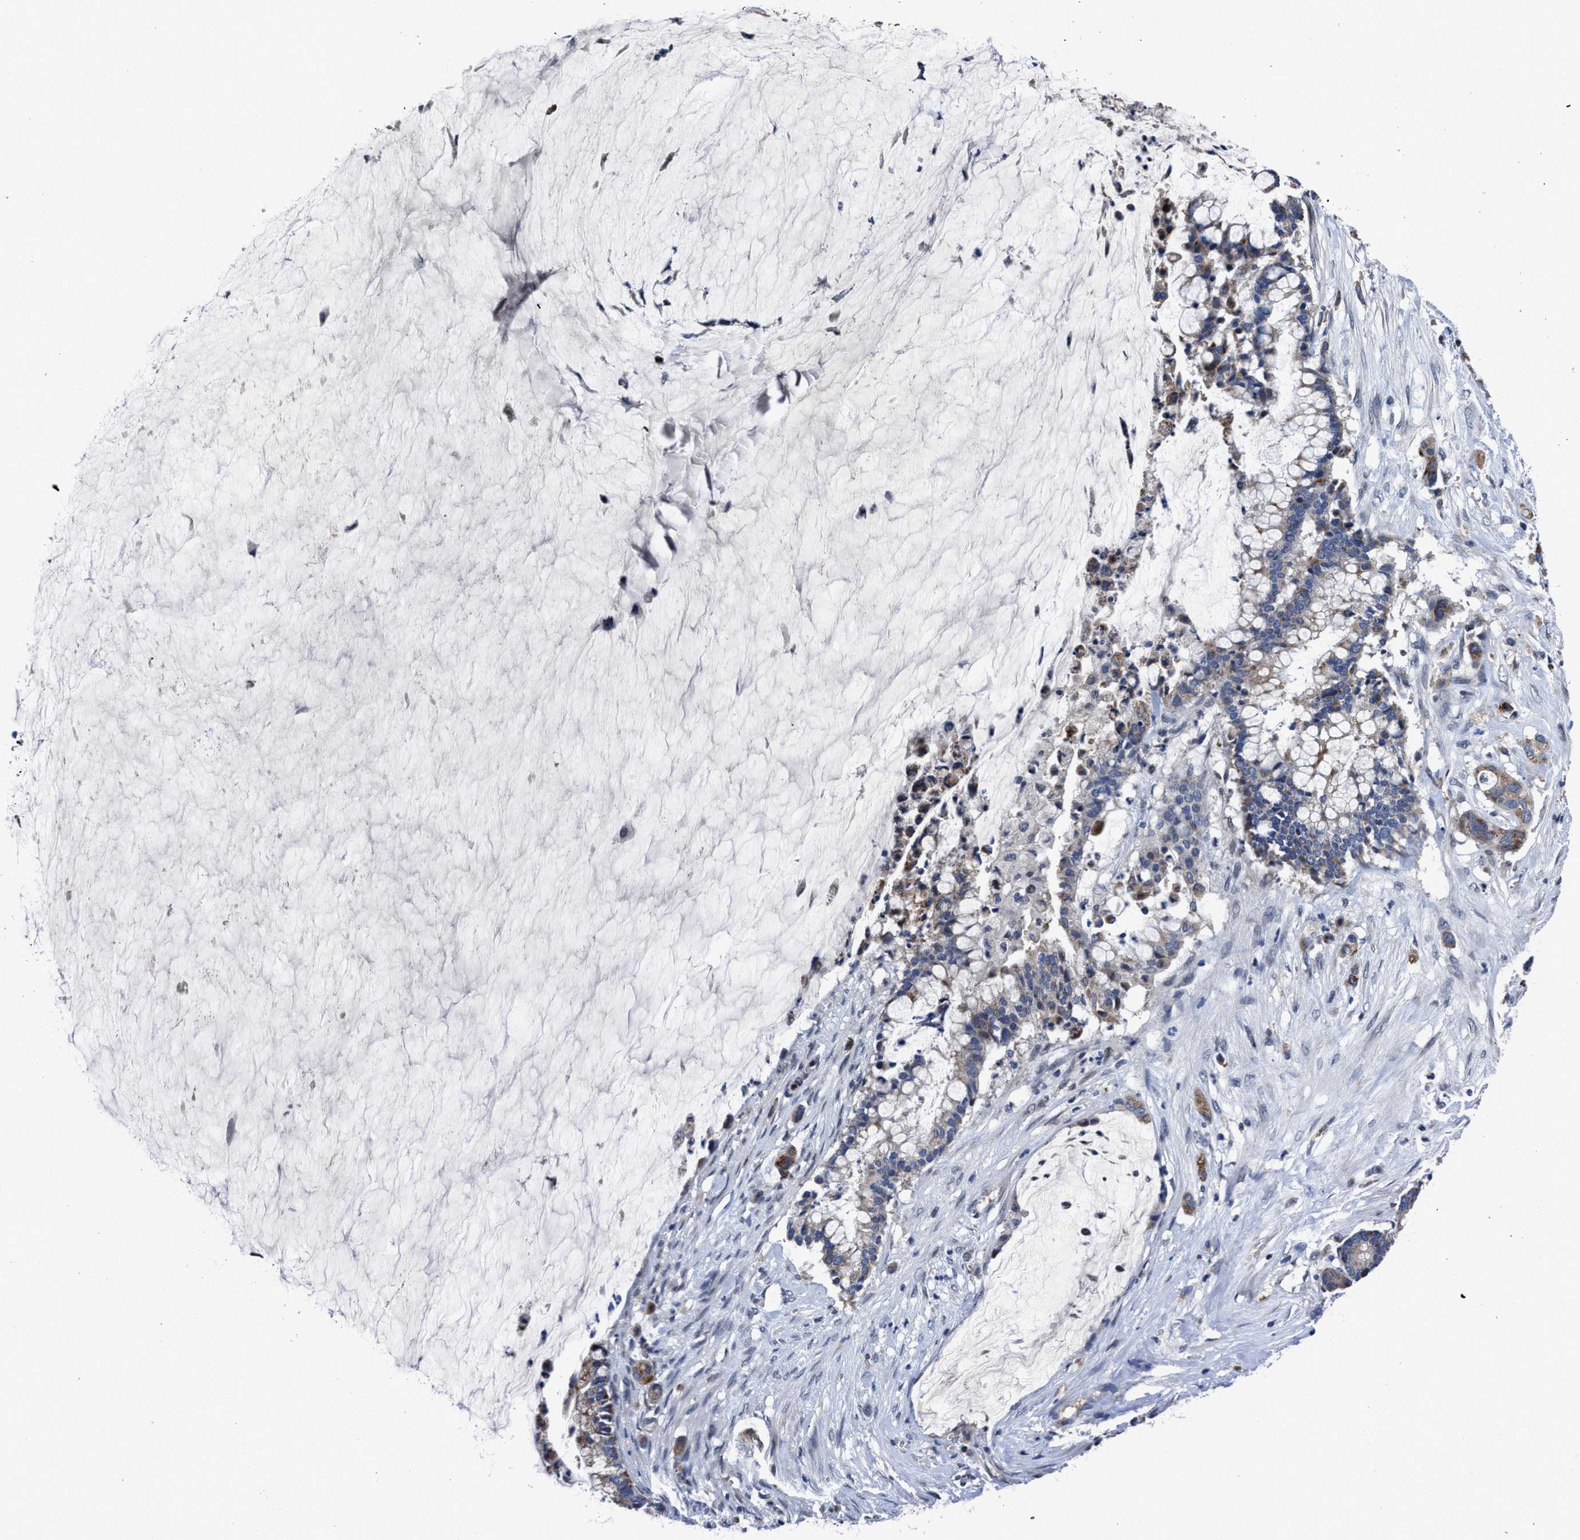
{"staining": {"intensity": "weak", "quantity": "25%-75%", "location": "cytoplasmic/membranous"}, "tissue": "pancreatic cancer", "cell_type": "Tumor cells", "image_type": "cancer", "snomed": [{"axis": "morphology", "description": "Adenocarcinoma, NOS"}, {"axis": "topography", "description": "Pancreas"}], "caption": "Immunohistochemistry staining of pancreatic adenocarcinoma, which reveals low levels of weak cytoplasmic/membranous positivity in about 25%-75% of tumor cells indicating weak cytoplasmic/membranous protein staining. The staining was performed using DAB (3,3'-diaminobenzidine) (brown) for protein detection and nuclei were counterstained in hematoxylin (blue).", "gene": "CACNA1D", "patient": {"sex": "male", "age": 41}}